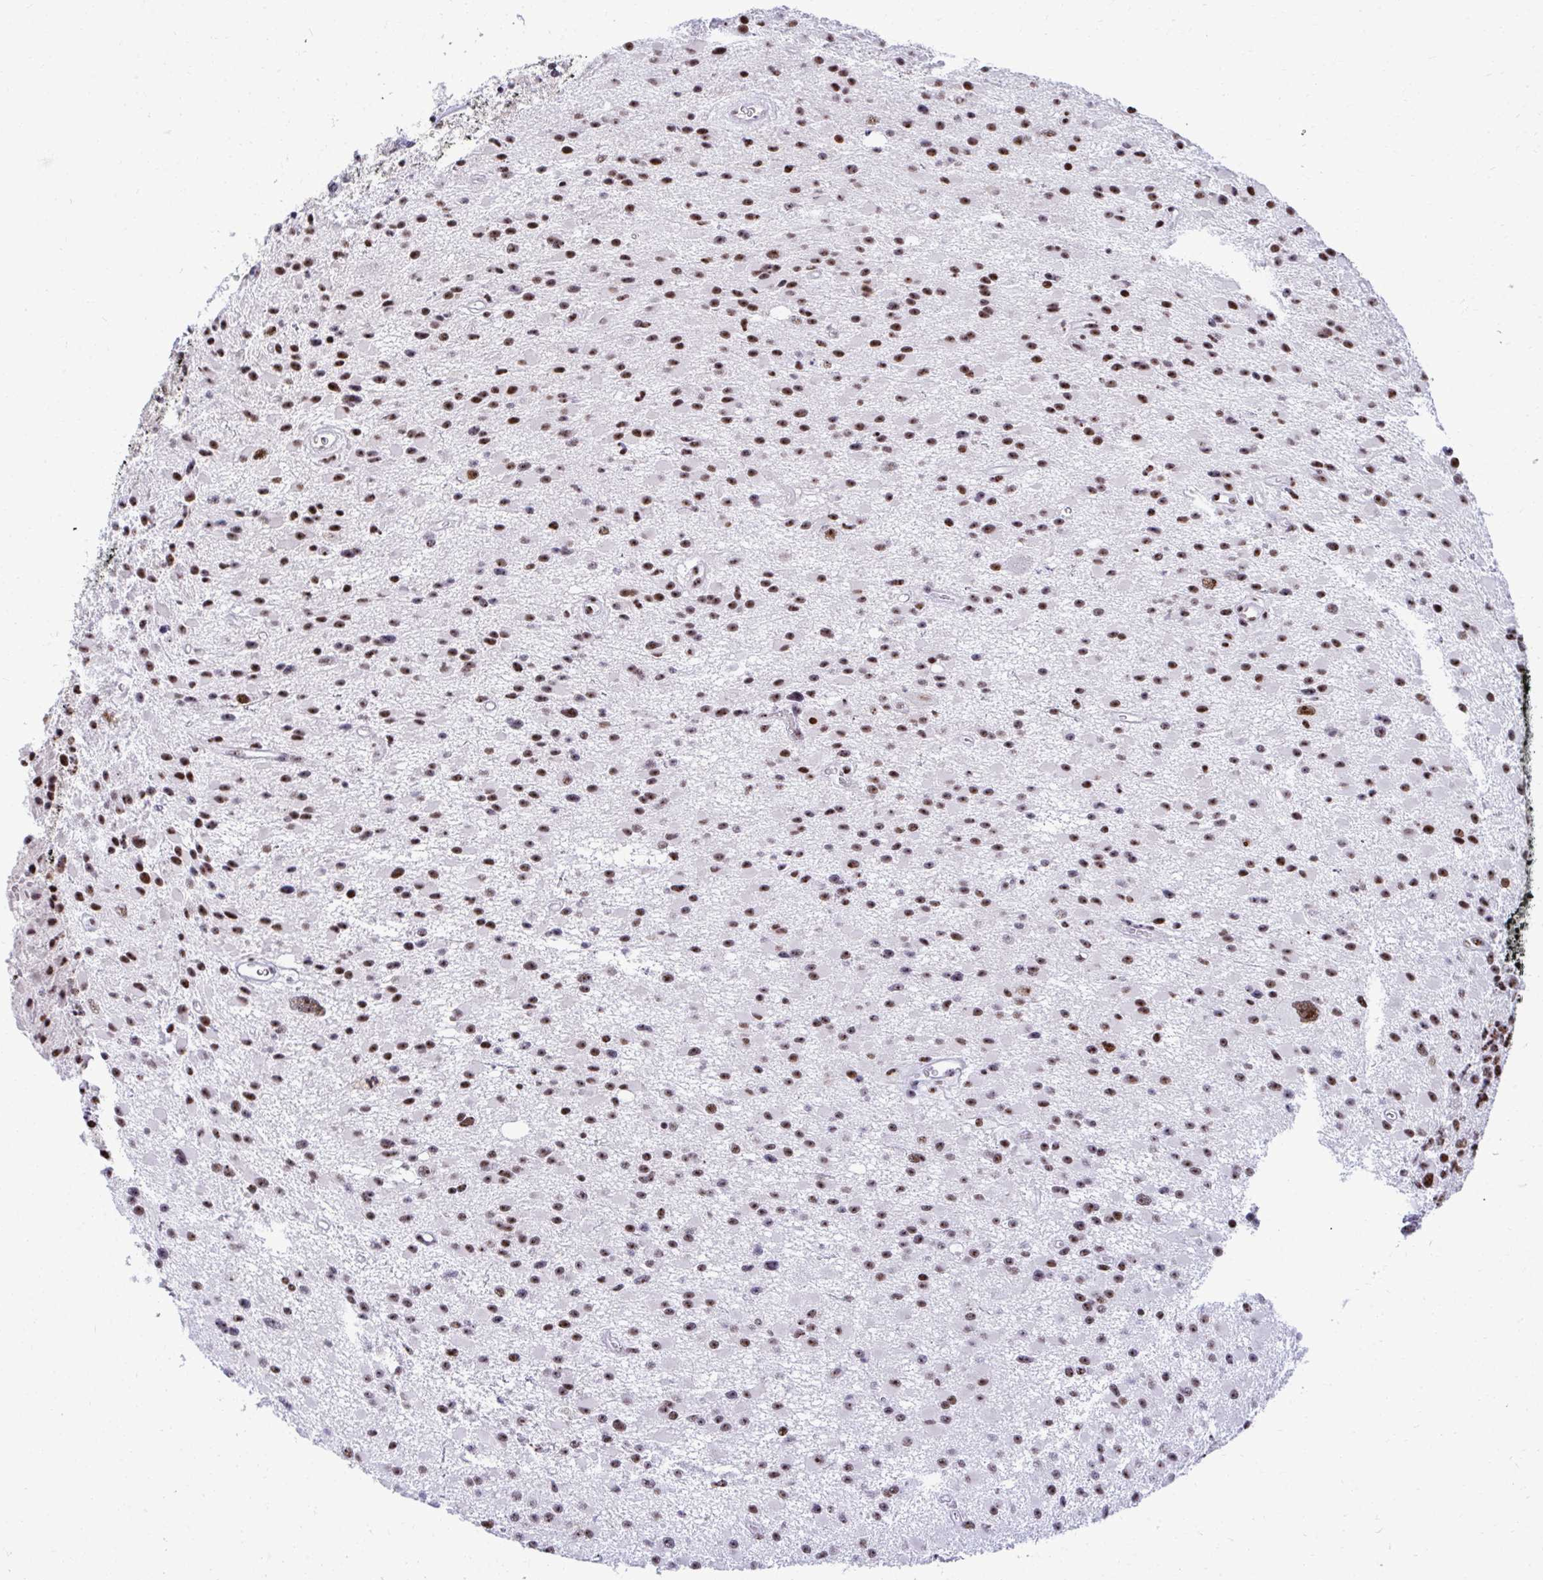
{"staining": {"intensity": "strong", "quantity": ">75%", "location": "nuclear"}, "tissue": "glioma", "cell_type": "Tumor cells", "image_type": "cancer", "snomed": [{"axis": "morphology", "description": "Glioma, malignant, High grade"}, {"axis": "topography", "description": "Brain"}], "caption": "IHC (DAB (3,3'-diaminobenzidine)) staining of glioma demonstrates strong nuclear protein staining in approximately >75% of tumor cells.", "gene": "PELP1", "patient": {"sex": "male", "age": 29}}